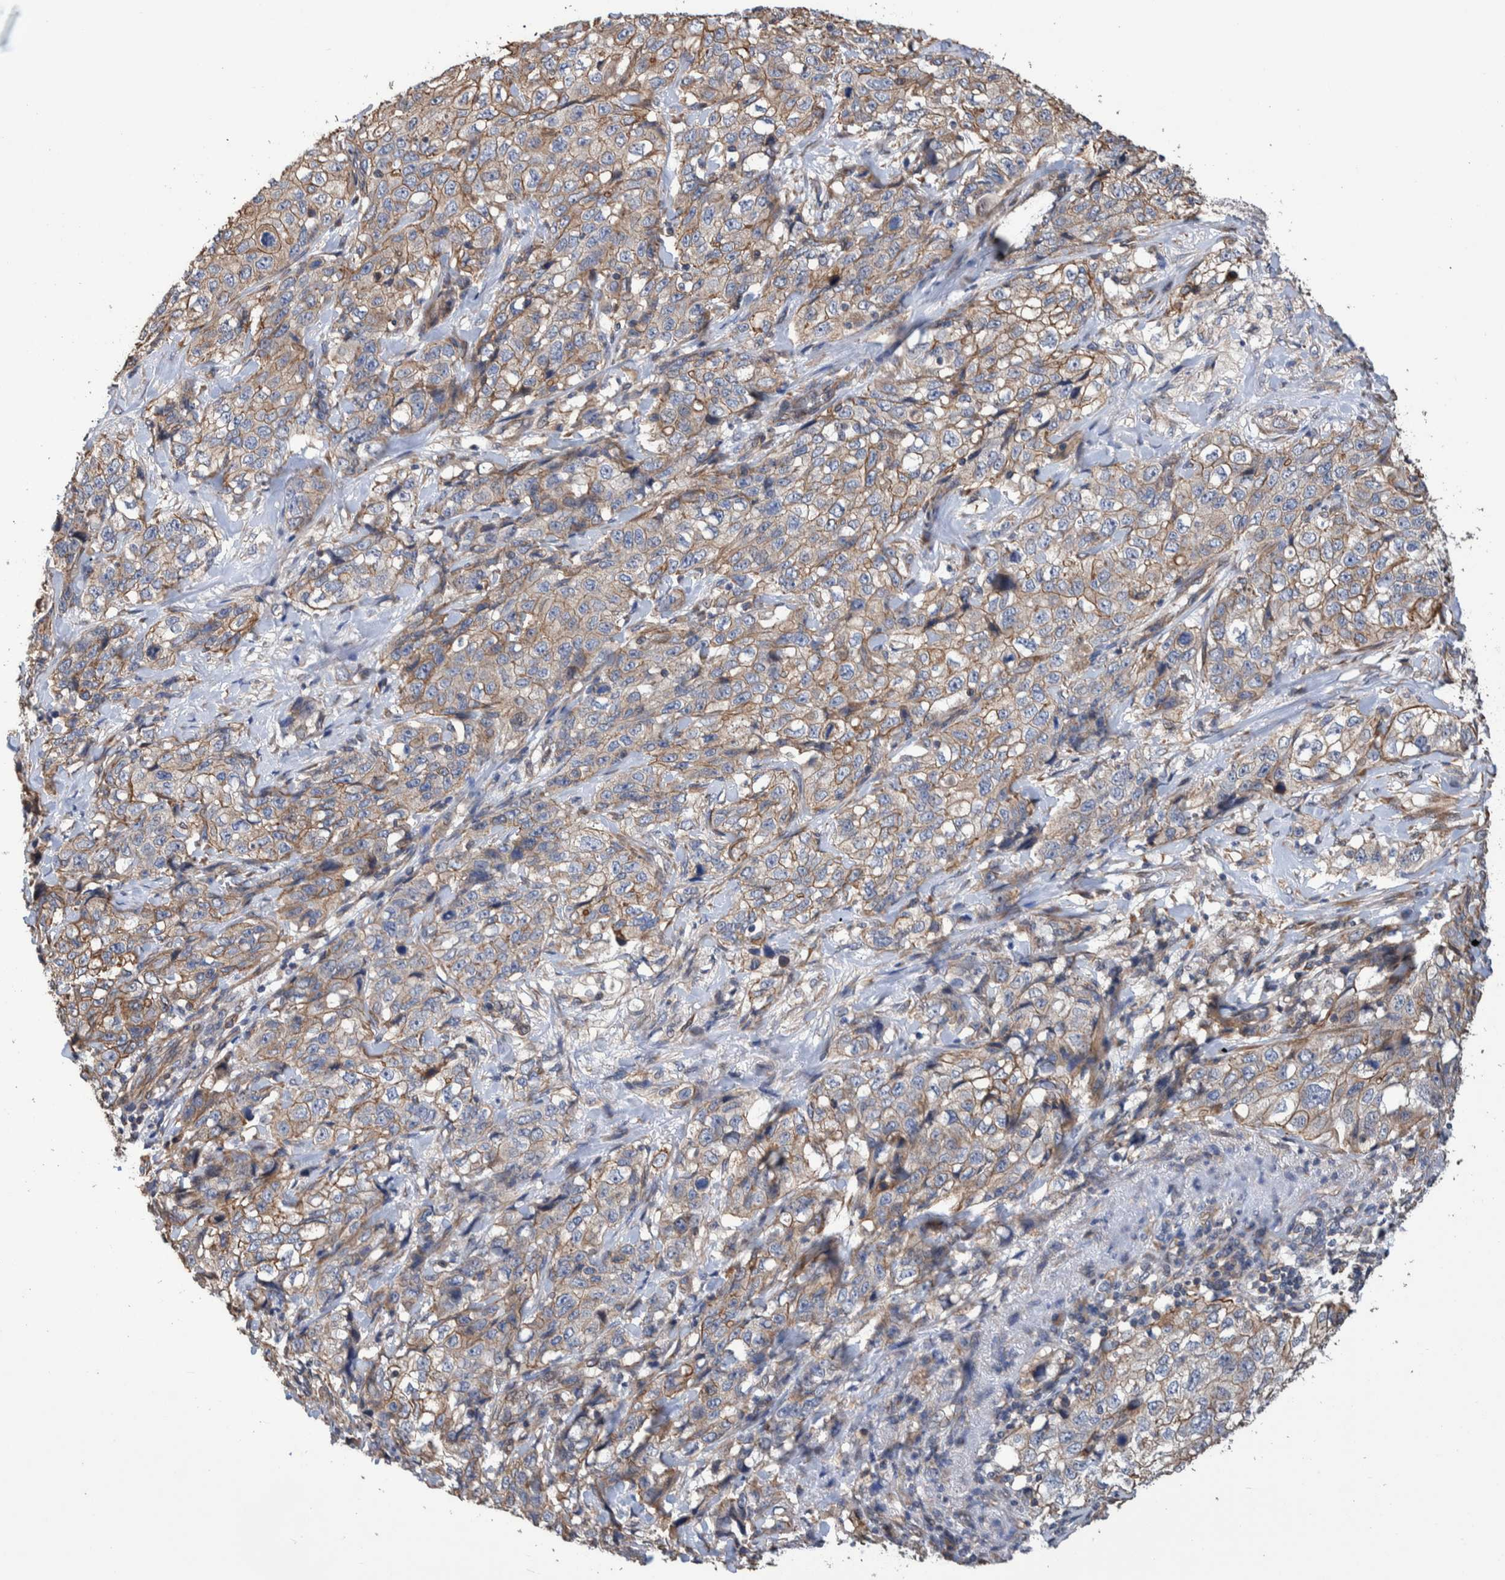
{"staining": {"intensity": "weak", "quantity": "<25%", "location": "cytoplasmic/membranous"}, "tissue": "stomach cancer", "cell_type": "Tumor cells", "image_type": "cancer", "snomed": [{"axis": "morphology", "description": "Adenocarcinoma, NOS"}, {"axis": "topography", "description": "Stomach"}], "caption": "Immunohistochemistry (IHC) histopathology image of neoplastic tissue: stomach cancer (adenocarcinoma) stained with DAB exhibits no significant protein staining in tumor cells.", "gene": "SLC45A4", "patient": {"sex": "male", "age": 48}}